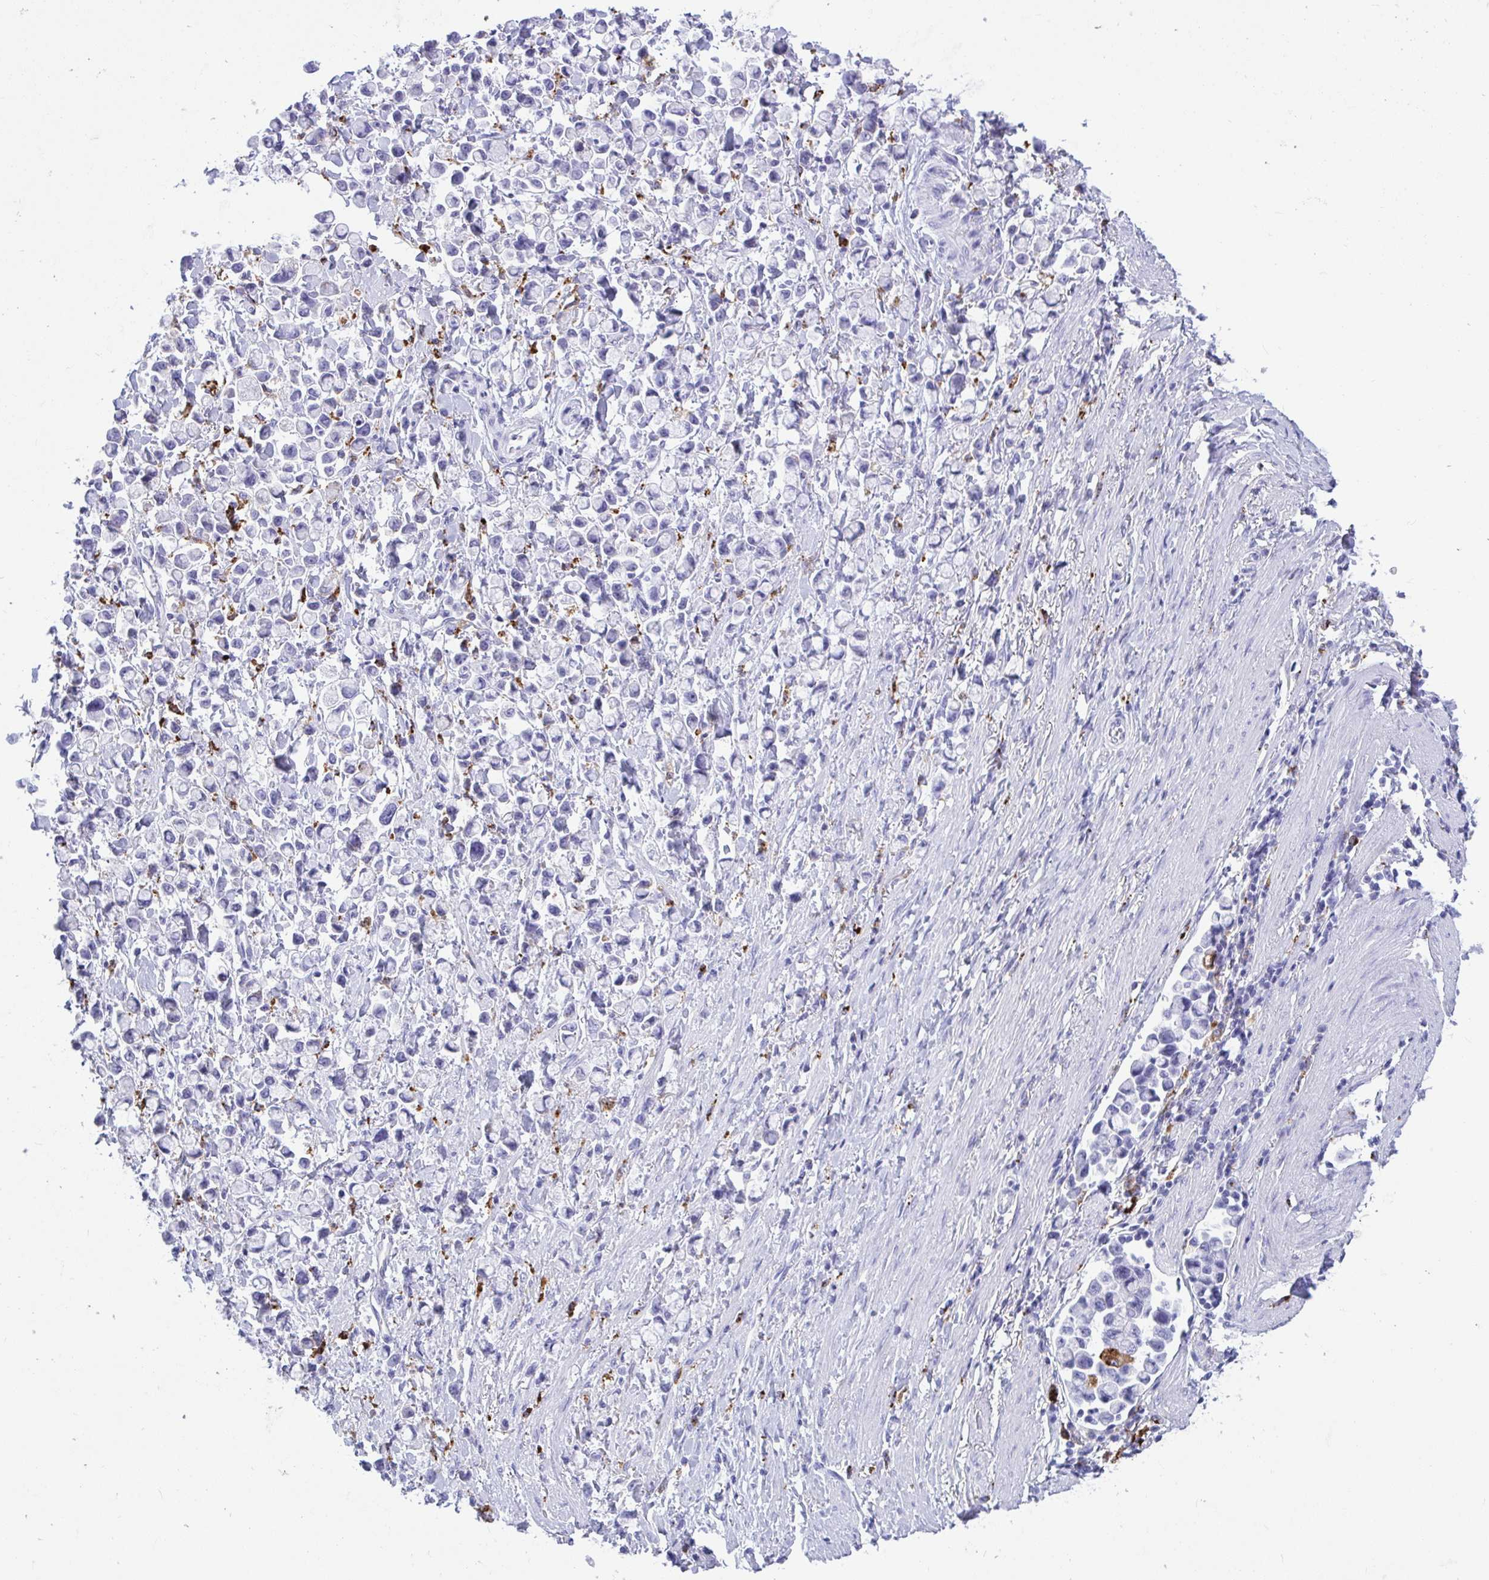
{"staining": {"intensity": "negative", "quantity": "none", "location": "none"}, "tissue": "stomach cancer", "cell_type": "Tumor cells", "image_type": "cancer", "snomed": [{"axis": "morphology", "description": "Adenocarcinoma, NOS"}, {"axis": "topography", "description": "Stomach"}], "caption": "Image shows no protein expression in tumor cells of stomach cancer tissue.", "gene": "CPVL", "patient": {"sex": "female", "age": 81}}